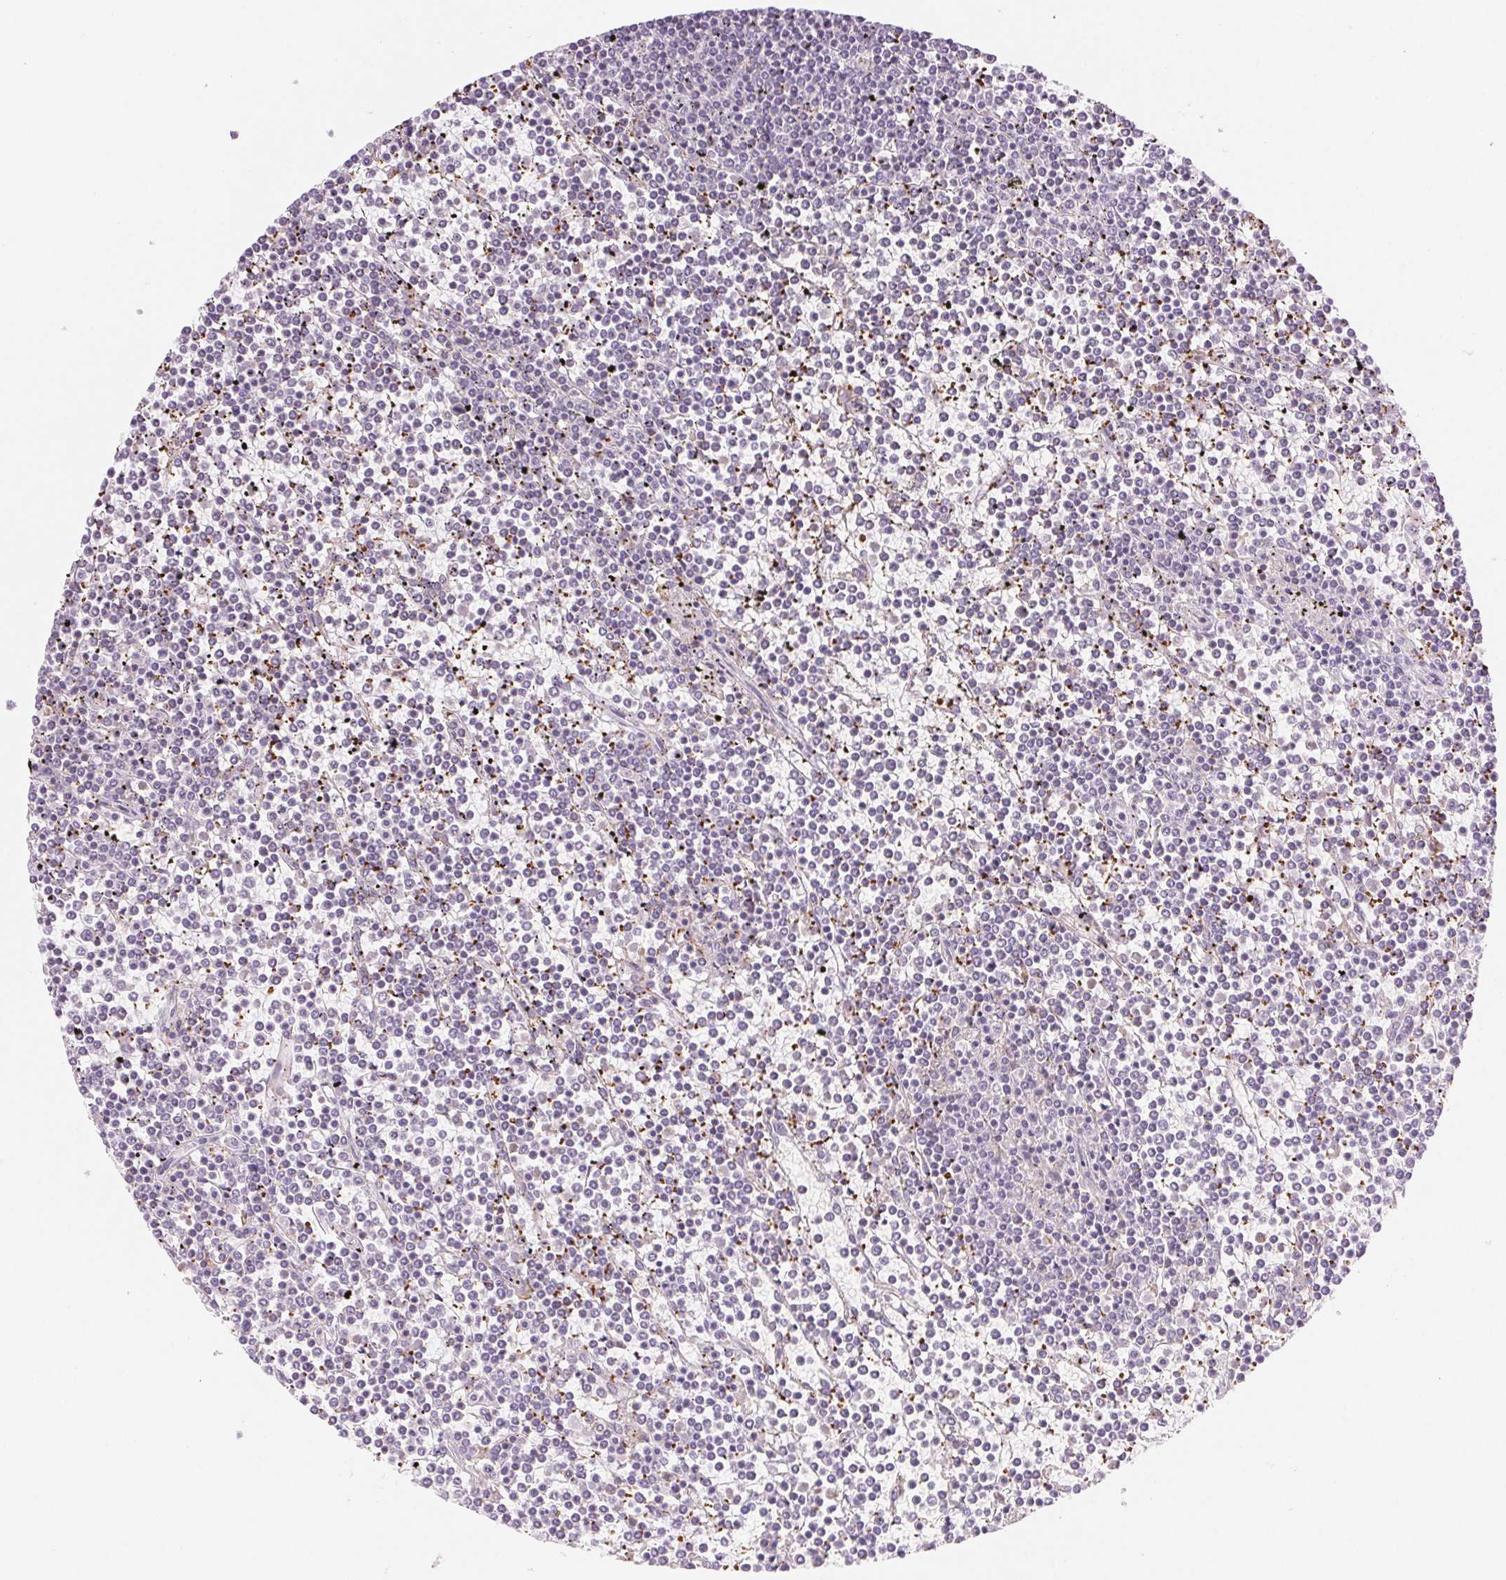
{"staining": {"intensity": "negative", "quantity": "none", "location": "none"}, "tissue": "lymphoma", "cell_type": "Tumor cells", "image_type": "cancer", "snomed": [{"axis": "morphology", "description": "Malignant lymphoma, non-Hodgkin's type, Low grade"}, {"axis": "topography", "description": "Spleen"}], "caption": "Human lymphoma stained for a protein using IHC shows no expression in tumor cells.", "gene": "FGA", "patient": {"sex": "female", "age": 19}}